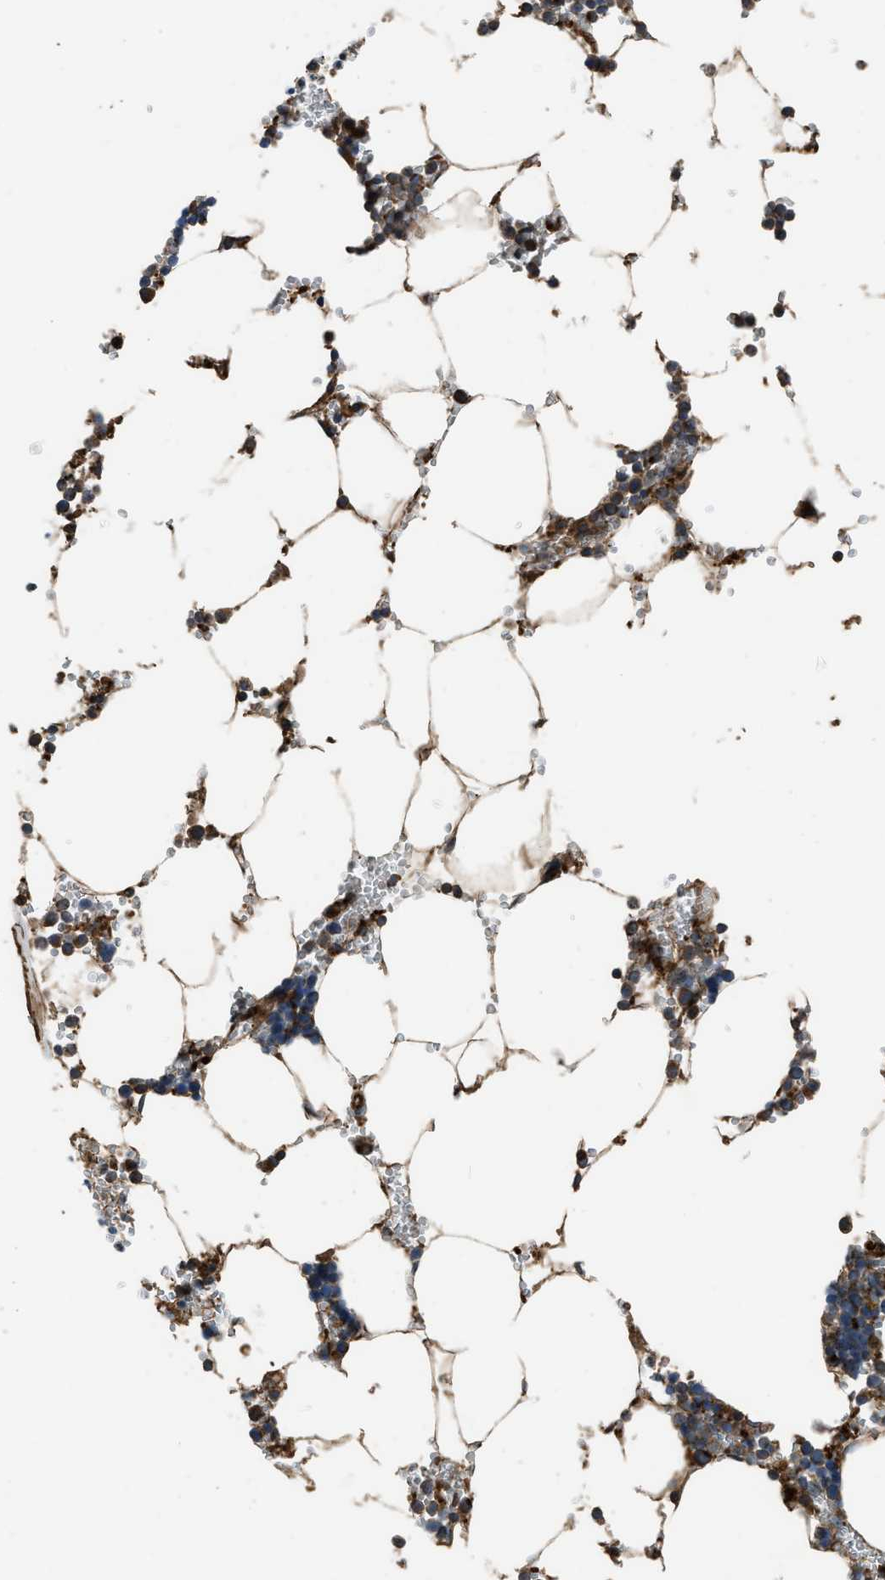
{"staining": {"intensity": "strong", "quantity": "25%-75%", "location": "cytoplasmic/membranous"}, "tissue": "bone marrow", "cell_type": "Hematopoietic cells", "image_type": "normal", "snomed": [{"axis": "morphology", "description": "Normal tissue, NOS"}, {"axis": "topography", "description": "Bone marrow"}], "caption": "Immunohistochemical staining of unremarkable bone marrow reveals 25%-75% levels of strong cytoplasmic/membranous protein expression in approximately 25%-75% of hematopoietic cells. The staining is performed using DAB (3,3'-diaminobenzidine) brown chromogen to label protein expression. The nuclei are counter-stained blue using hematoxylin.", "gene": "GGH", "patient": {"sex": "male", "age": 70}}